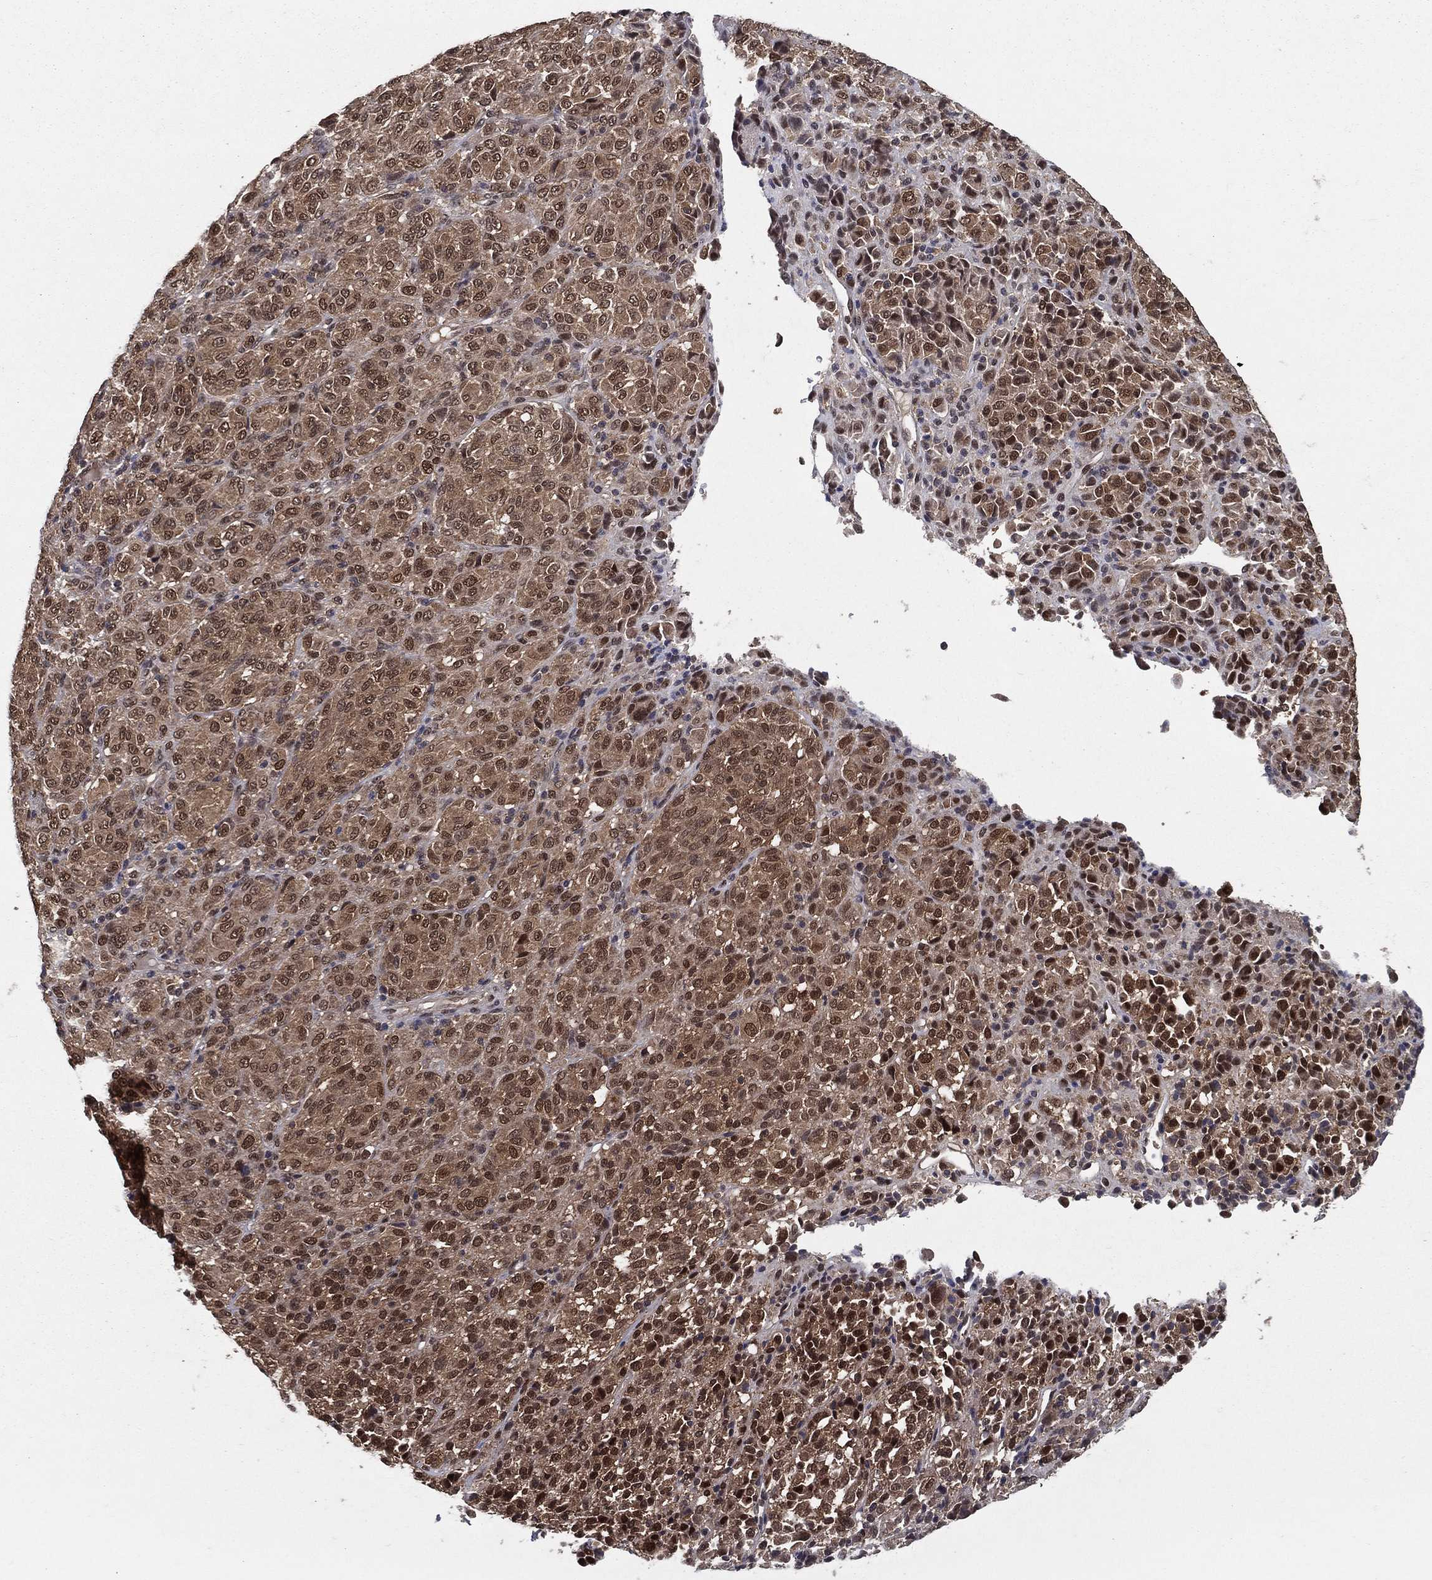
{"staining": {"intensity": "moderate", "quantity": ">75%", "location": "nuclear"}, "tissue": "melanoma", "cell_type": "Tumor cells", "image_type": "cancer", "snomed": [{"axis": "morphology", "description": "Malignant melanoma, Metastatic site"}, {"axis": "topography", "description": "Brain"}], "caption": "This is a photomicrograph of immunohistochemistry staining of melanoma, which shows moderate positivity in the nuclear of tumor cells.", "gene": "CARM1", "patient": {"sex": "female", "age": 56}}